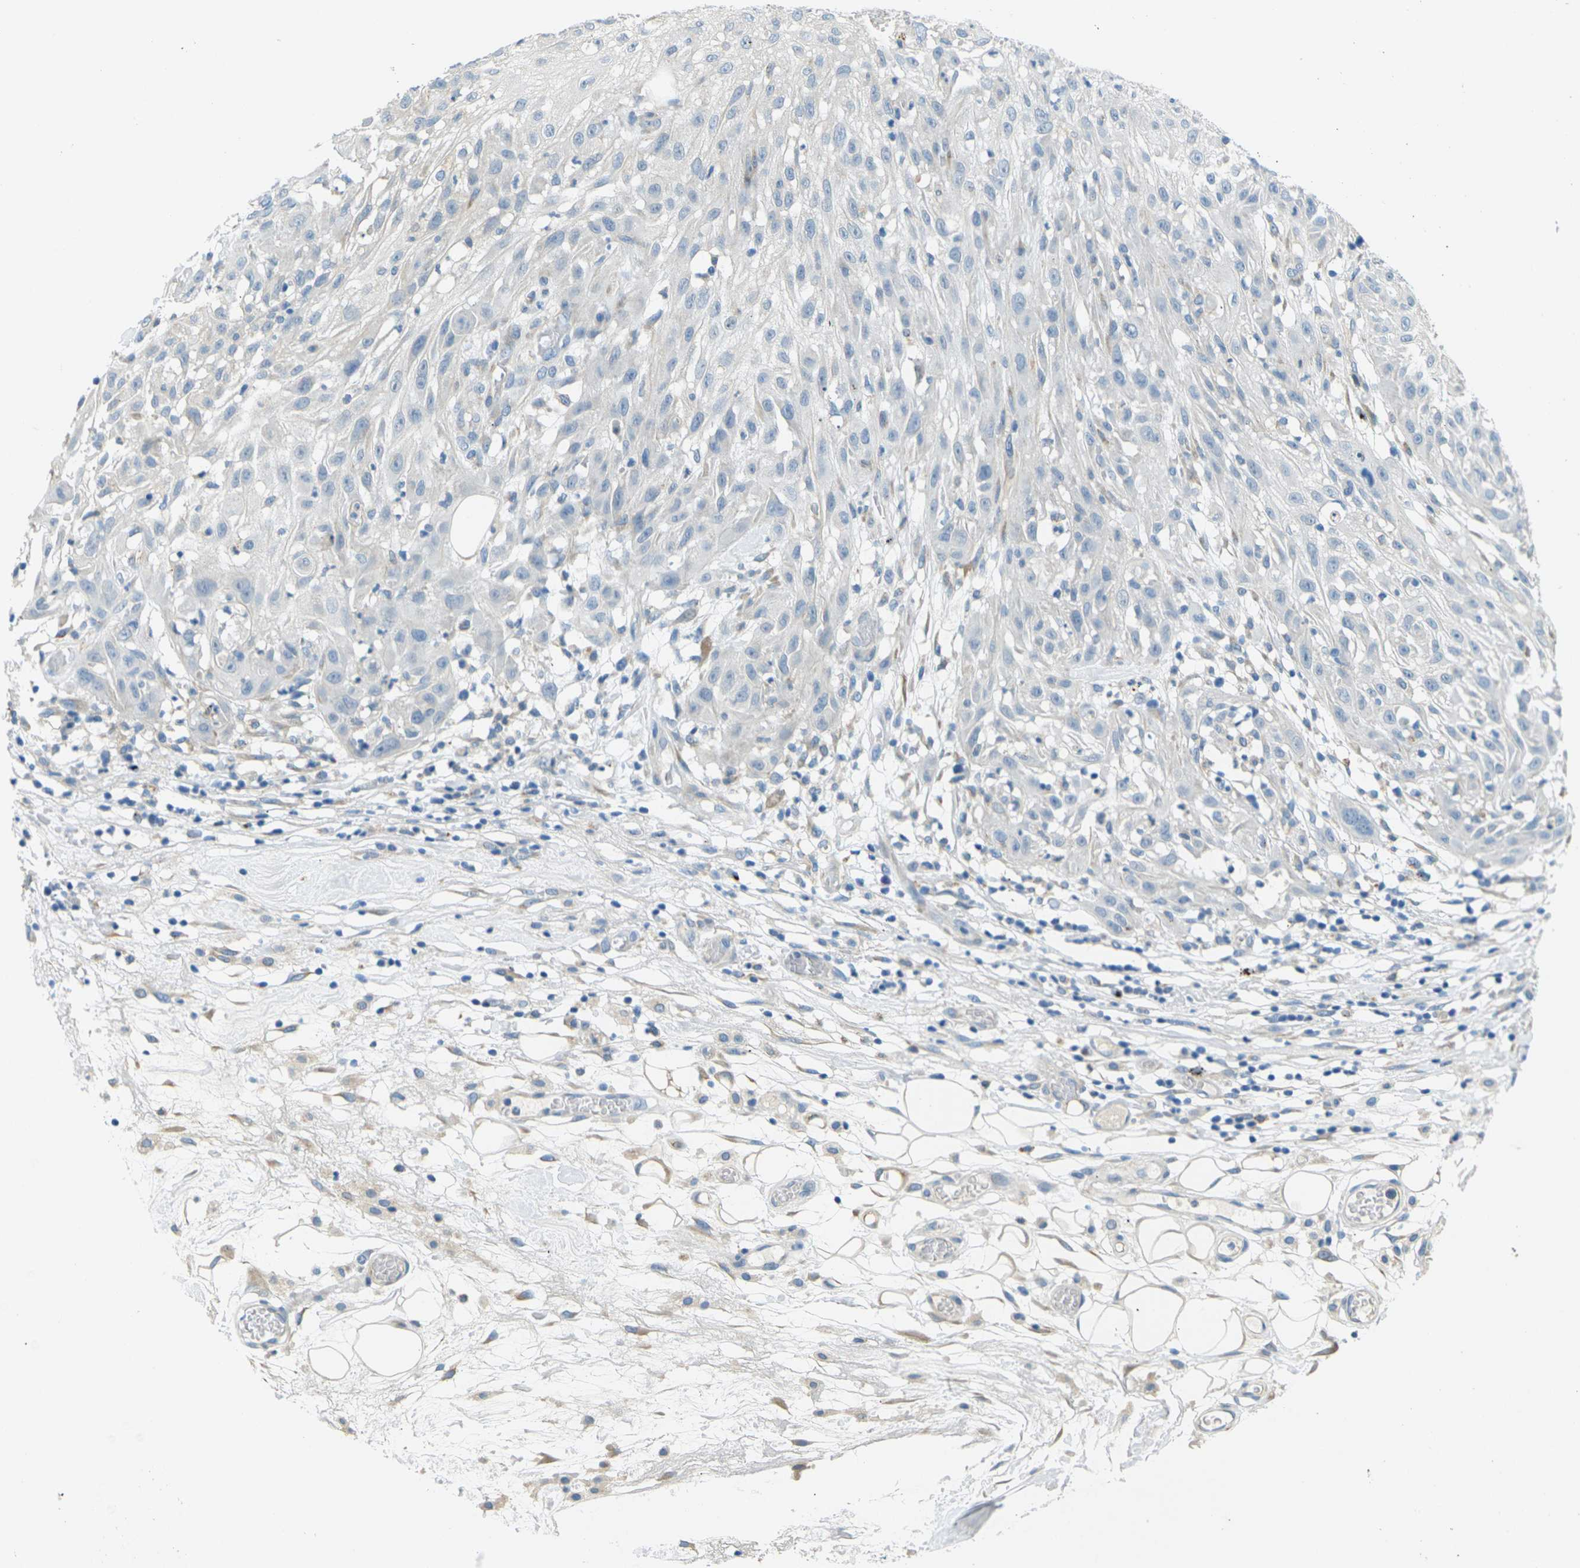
{"staining": {"intensity": "negative", "quantity": "none", "location": "none"}, "tissue": "skin cancer", "cell_type": "Tumor cells", "image_type": "cancer", "snomed": [{"axis": "morphology", "description": "Squamous cell carcinoma, NOS"}, {"axis": "topography", "description": "Skin"}], "caption": "The histopathology image displays no significant staining in tumor cells of skin cancer (squamous cell carcinoma).", "gene": "CYP2C8", "patient": {"sex": "male", "age": 75}}